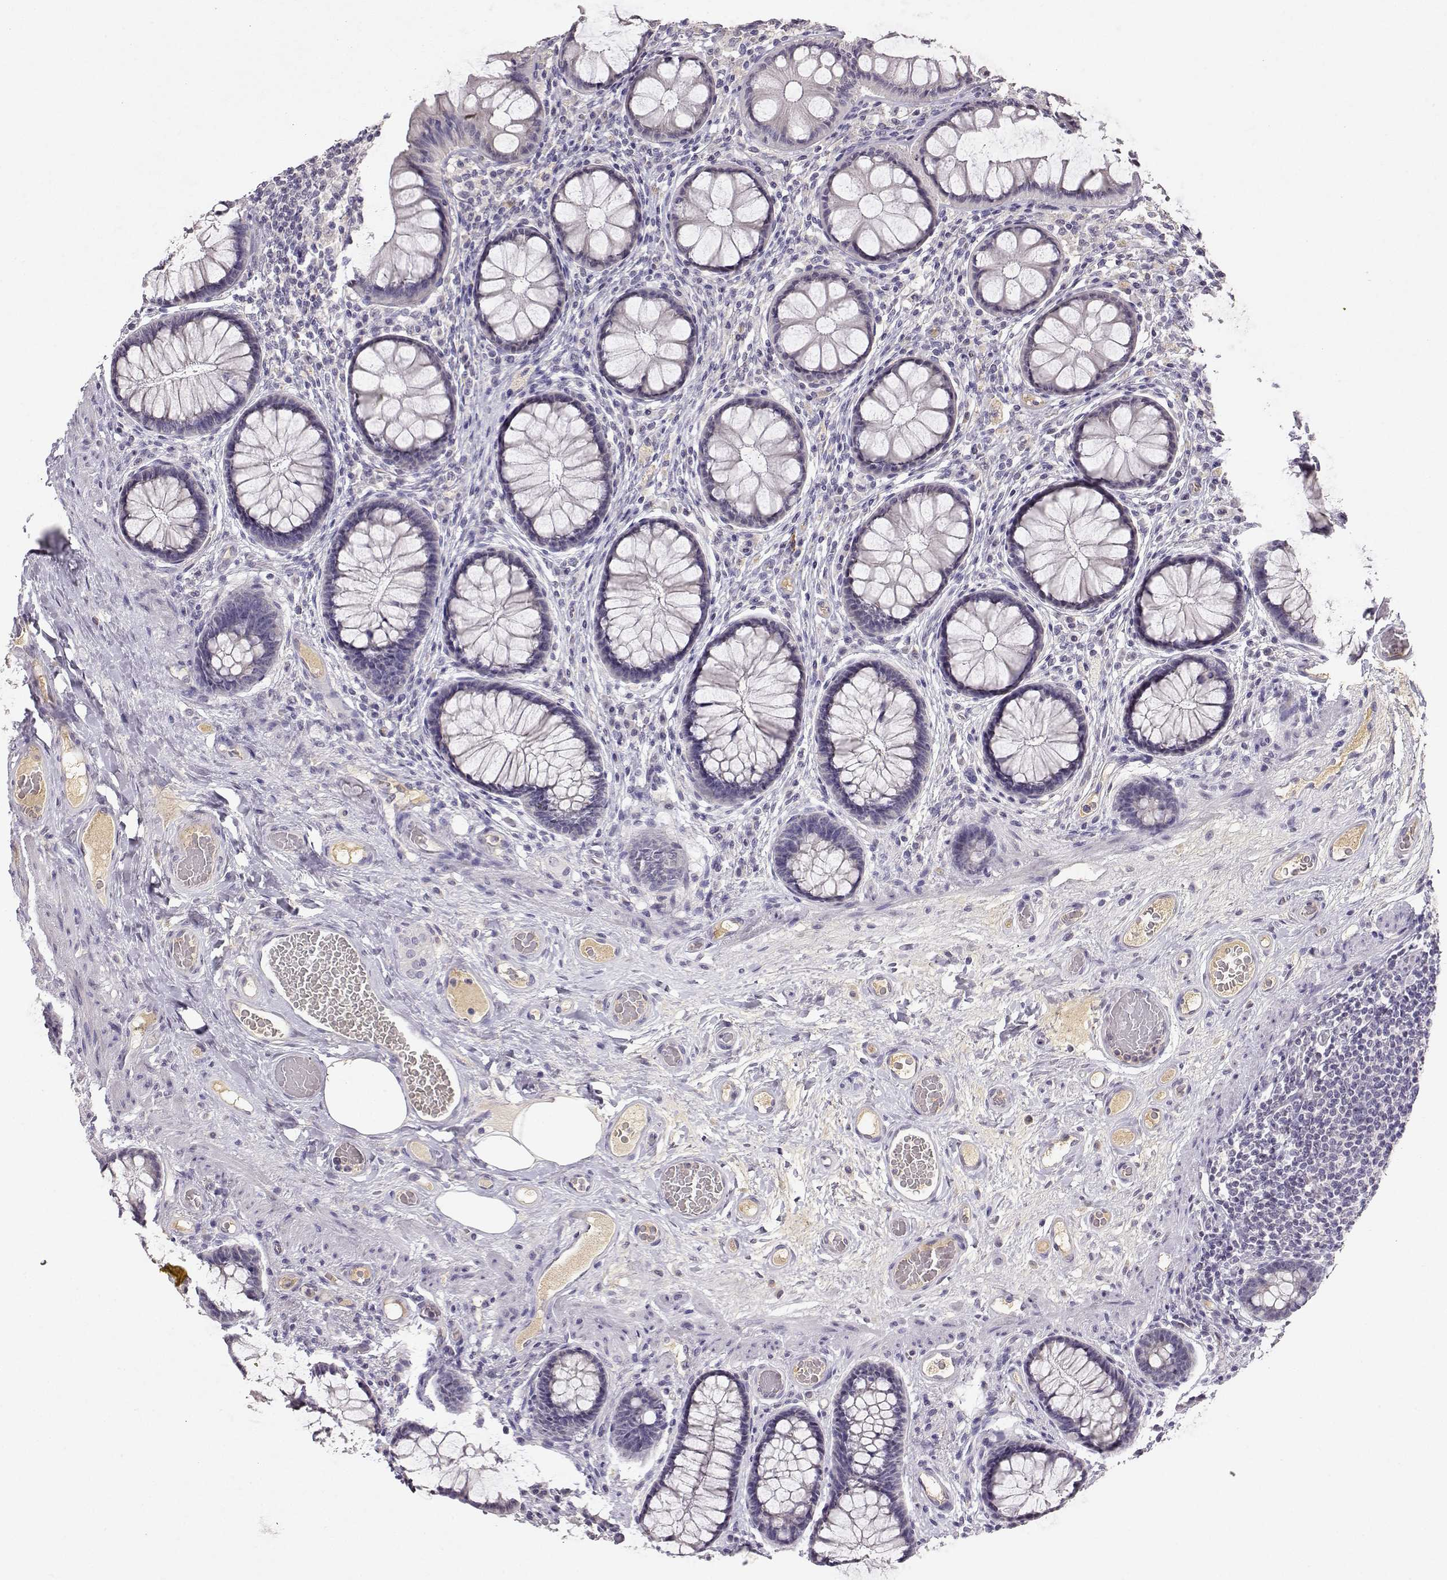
{"staining": {"intensity": "negative", "quantity": "none", "location": "none"}, "tissue": "colon", "cell_type": "Endothelial cells", "image_type": "normal", "snomed": [{"axis": "morphology", "description": "Normal tissue, NOS"}, {"axis": "topography", "description": "Colon"}], "caption": "This is an IHC image of benign human colon. There is no staining in endothelial cells.", "gene": "TACR1", "patient": {"sex": "female", "age": 65}}